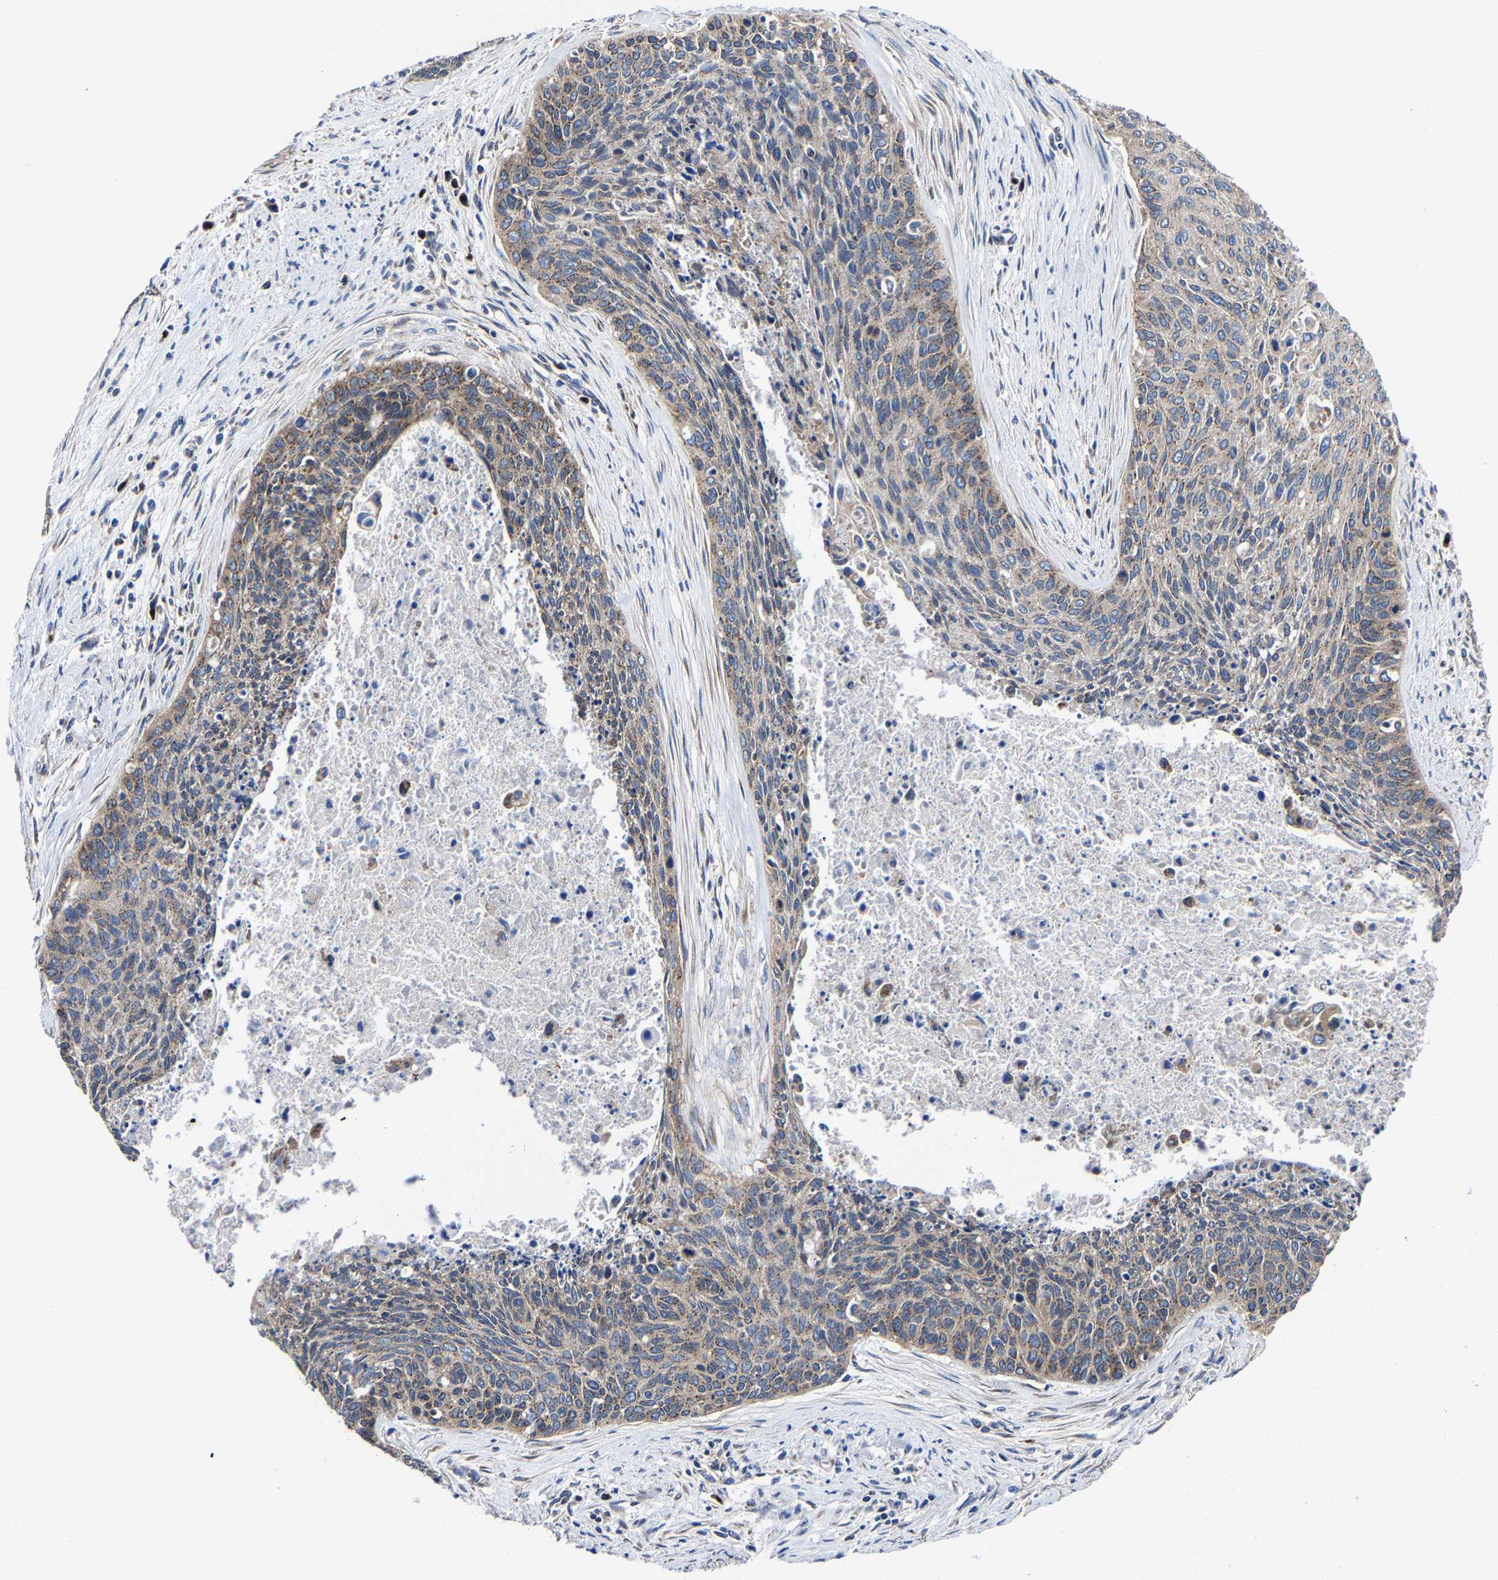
{"staining": {"intensity": "weak", "quantity": ">75%", "location": "cytoplasmic/membranous"}, "tissue": "cervical cancer", "cell_type": "Tumor cells", "image_type": "cancer", "snomed": [{"axis": "morphology", "description": "Squamous cell carcinoma, NOS"}, {"axis": "topography", "description": "Cervix"}], "caption": "Immunohistochemistry micrograph of cervical cancer (squamous cell carcinoma) stained for a protein (brown), which reveals low levels of weak cytoplasmic/membranous staining in about >75% of tumor cells.", "gene": "EBAG9", "patient": {"sex": "female", "age": 55}}